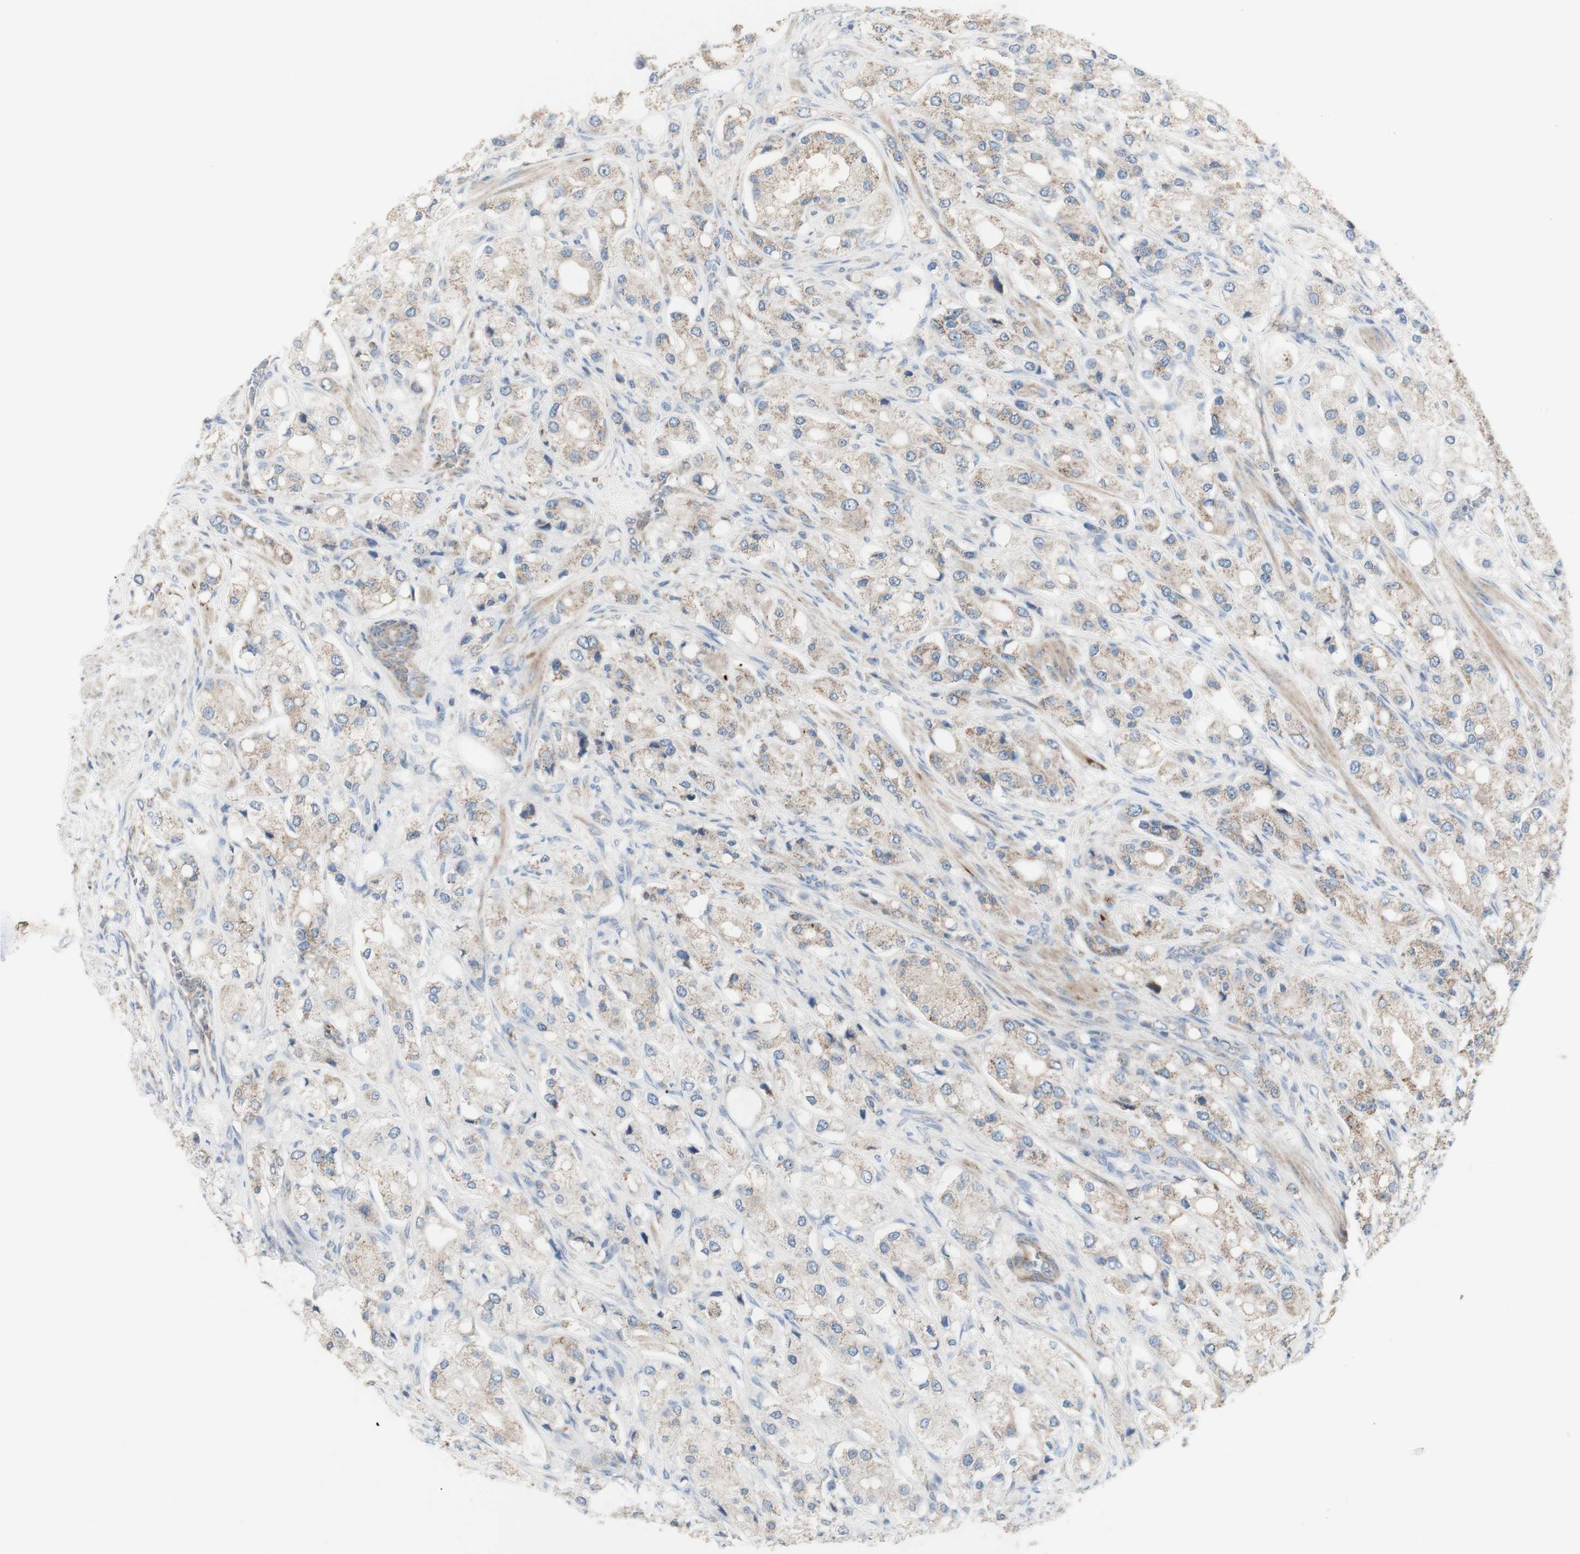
{"staining": {"intensity": "weak", "quantity": "<25%", "location": "cytoplasmic/membranous"}, "tissue": "prostate cancer", "cell_type": "Tumor cells", "image_type": "cancer", "snomed": [{"axis": "morphology", "description": "Adenocarcinoma, High grade"}, {"axis": "topography", "description": "Prostate"}], "caption": "Photomicrograph shows no significant protein expression in tumor cells of prostate high-grade adenocarcinoma. Nuclei are stained in blue.", "gene": "C3orf52", "patient": {"sex": "male", "age": 65}}